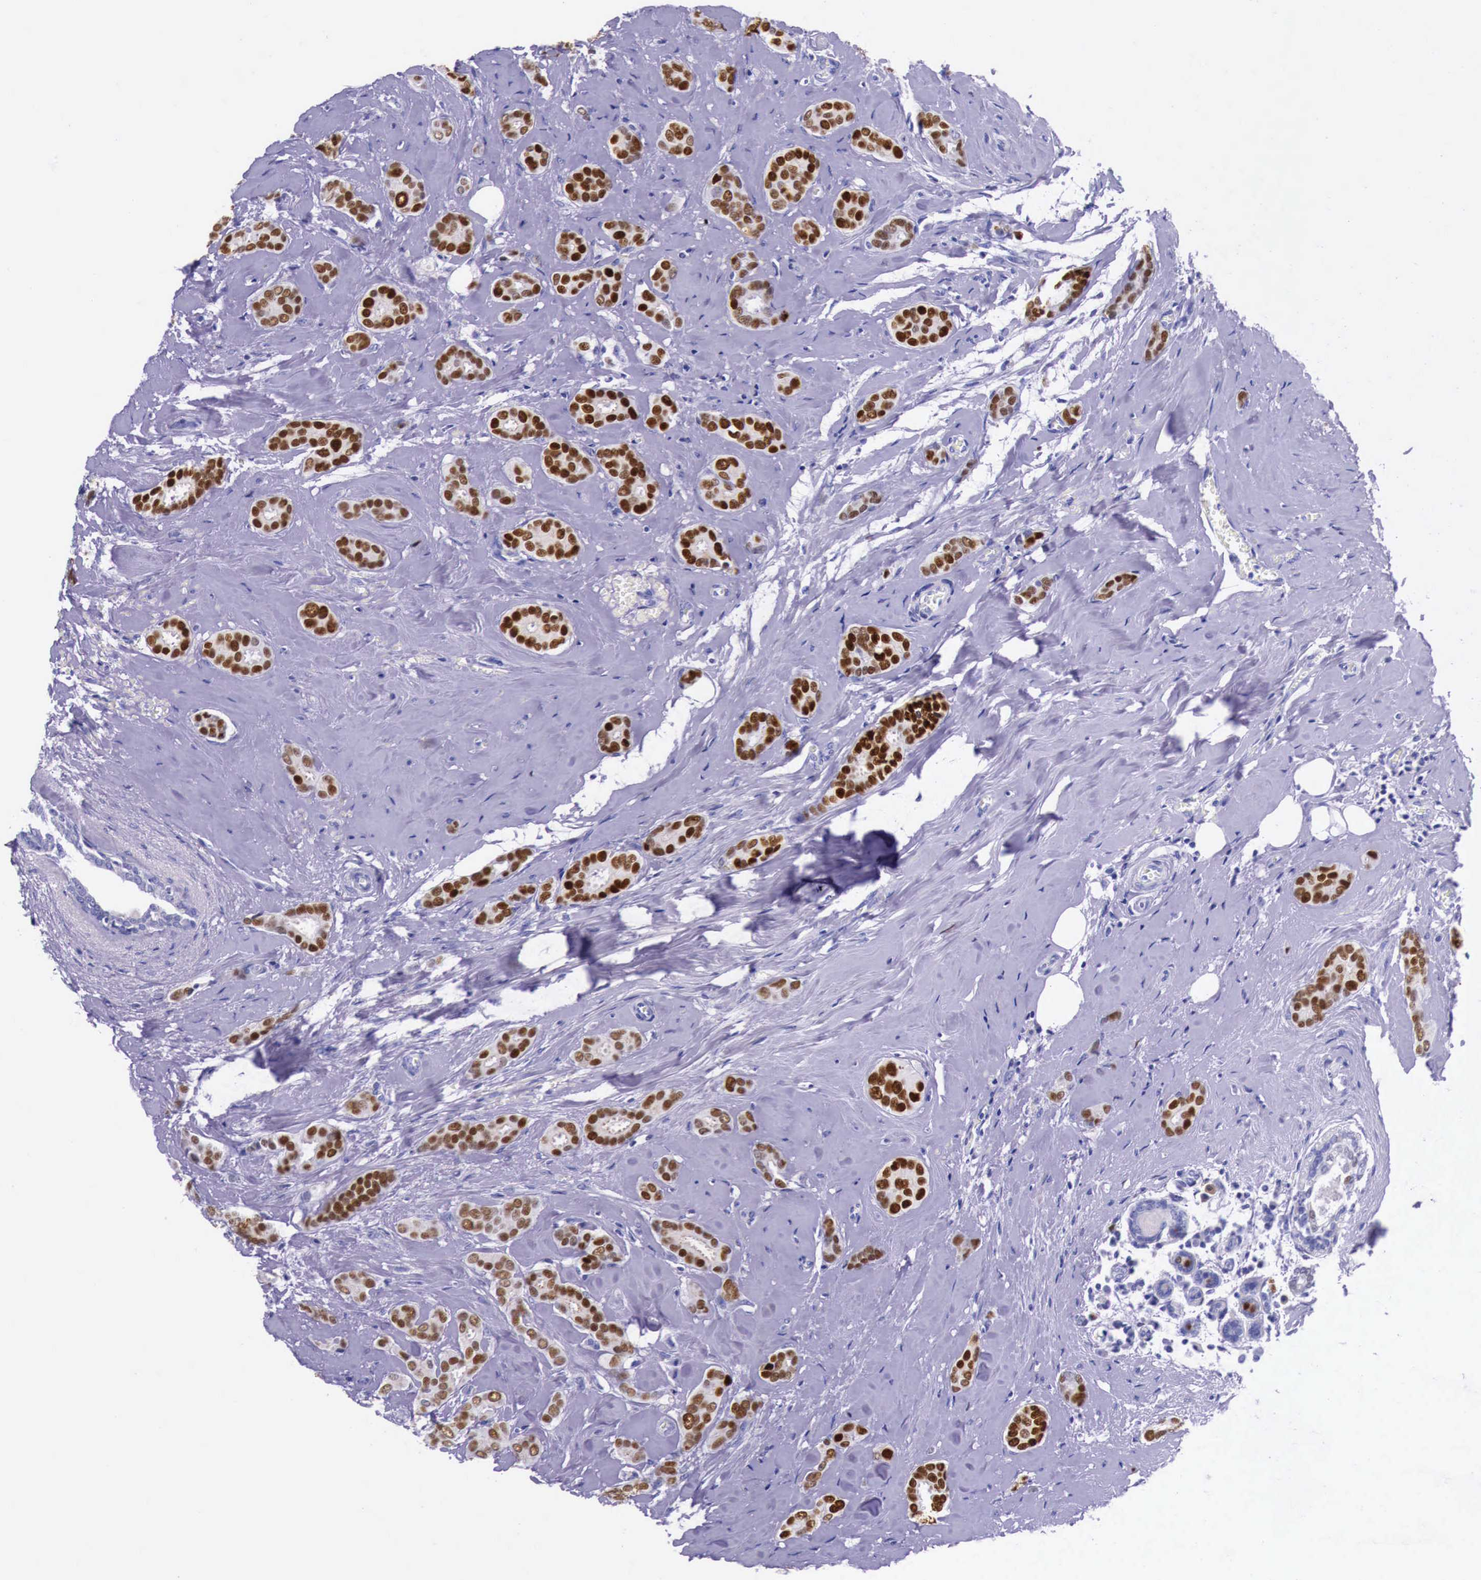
{"staining": {"intensity": "strong", "quantity": ">75%", "location": "nuclear"}, "tissue": "breast cancer", "cell_type": "Tumor cells", "image_type": "cancer", "snomed": [{"axis": "morphology", "description": "Duct carcinoma"}, {"axis": "topography", "description": "Breast"}], "caption": "Breast cancer stained with DAB immunohistochemistry (IHC) reveals high levels of strong nuclear staining in about >75% of tumor cells.", "gene": "ESR1", "patient": {"sex": "female", "age": 50}}